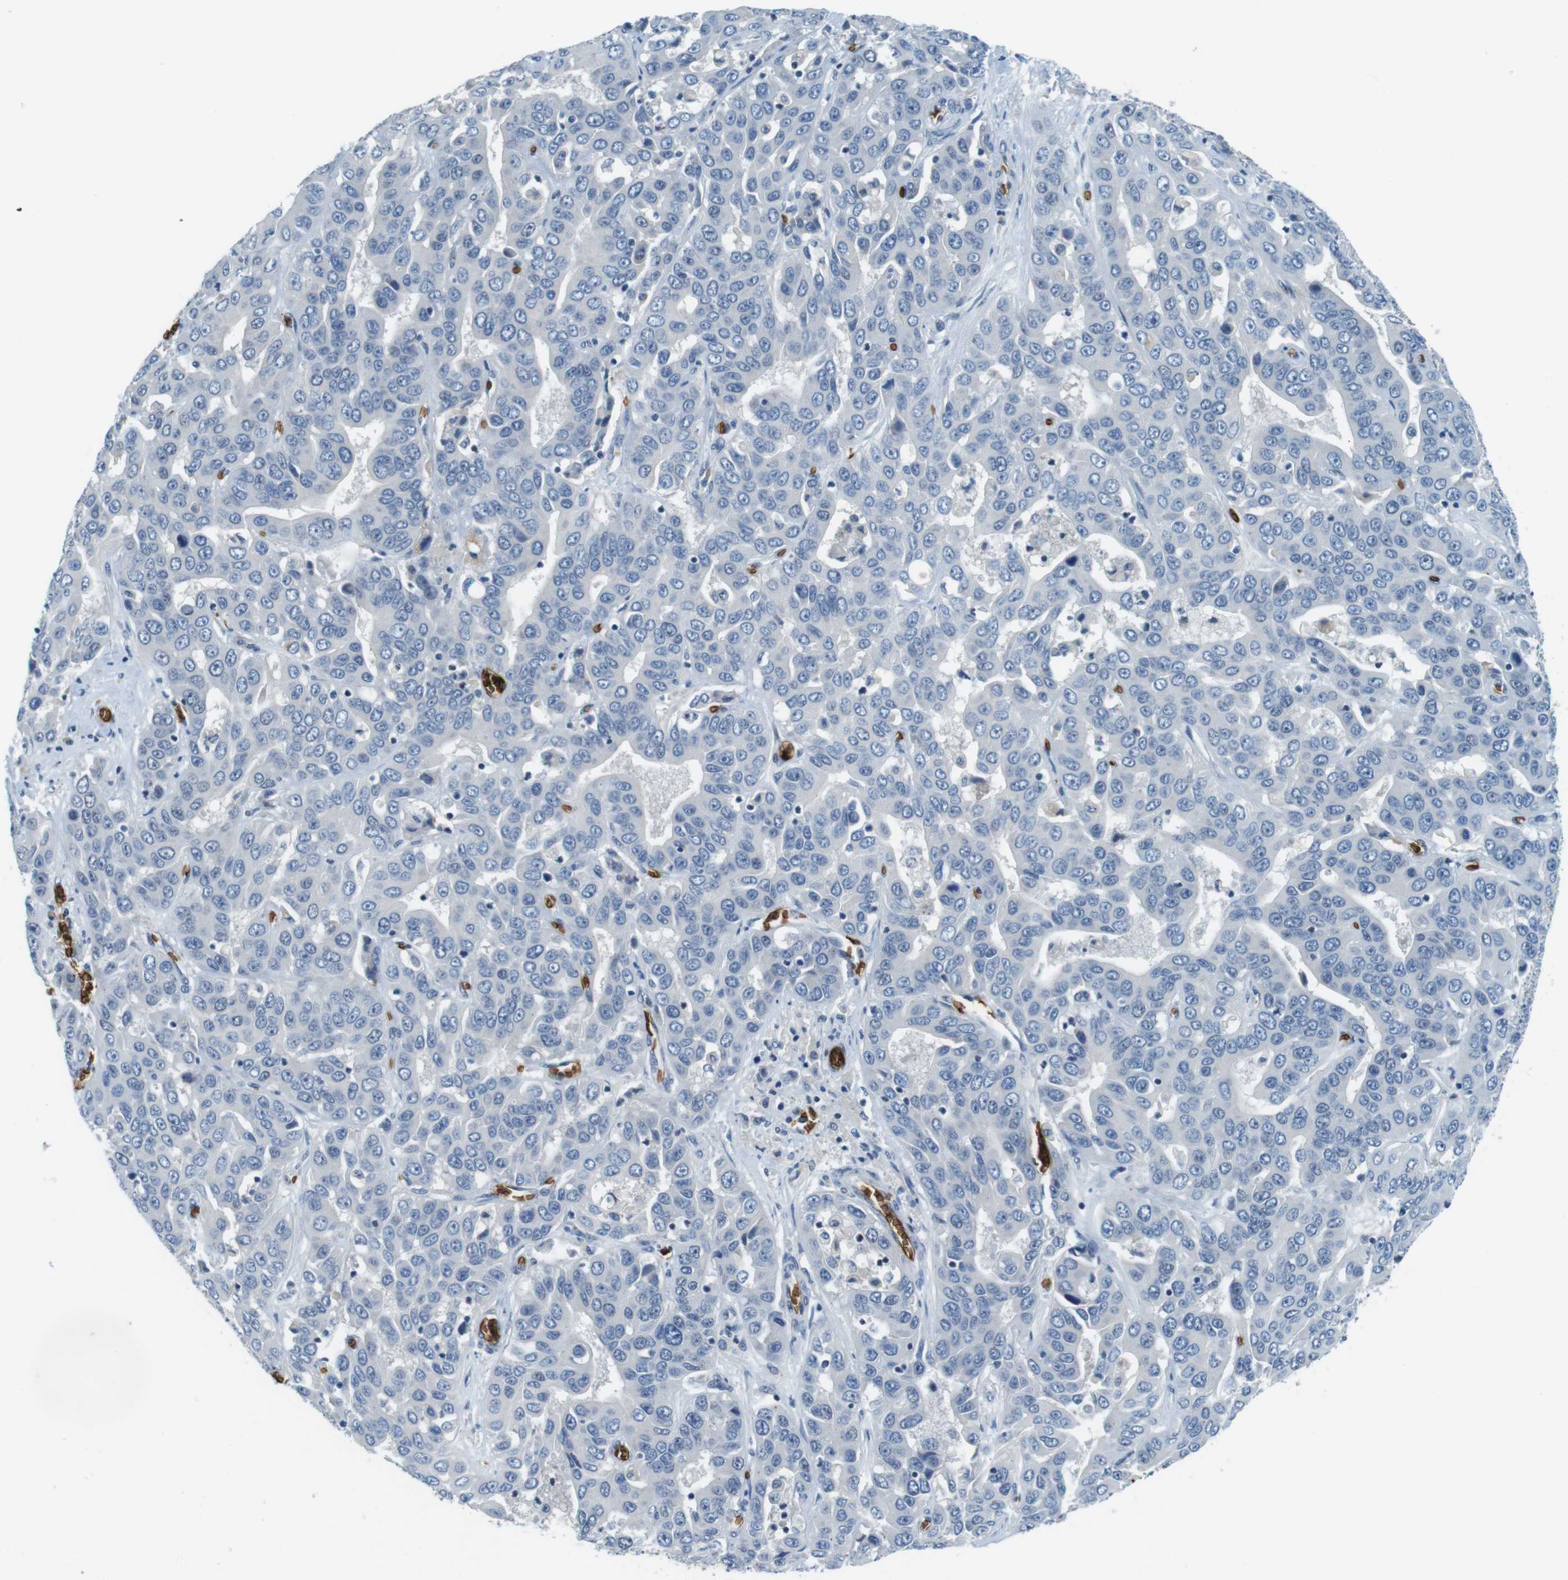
{"staining": {"intensity": "negative", "quantity": "none", "location": "none"}, "tissue": "liver cancer", "cell_type": "Tumor cells", "image_type": "cancer", "snomed": [{"axis": "morphology", "description": "Cholangiocarcinoma"}, {"axis": "topography", "description": "Liver"}], "caption": "This is an IHC image of liver cholangiocarcinoma. There is no expression in tumor cells.", "gene": "SLC4A1", "patient": {"sex": "female", "age": 52}}